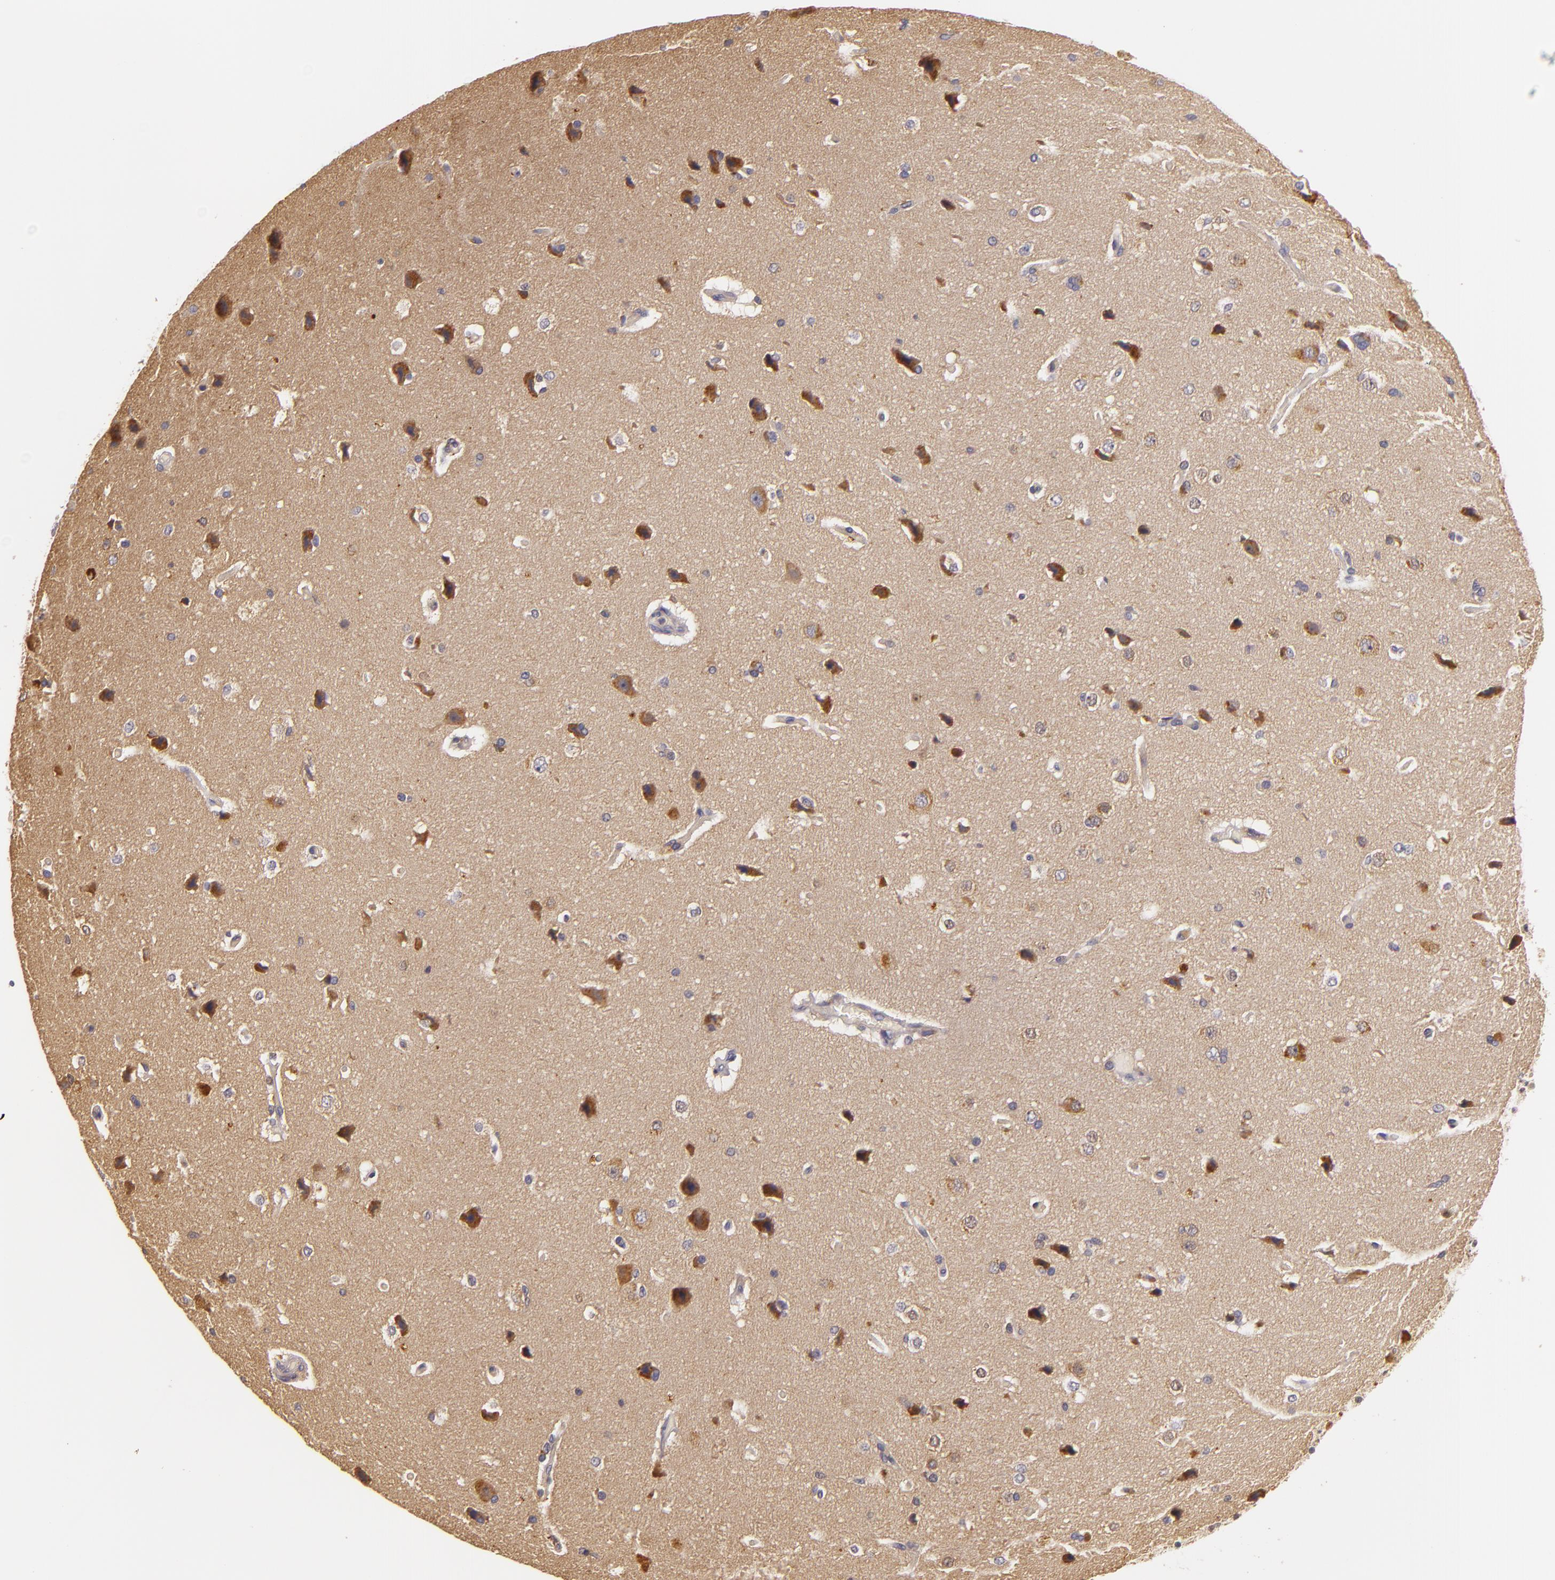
{"staining": {"intensity": "moderate", "quantity": ">75%", "location": "cytoplasmic/membranous"}, "tissue": "cerebral cortex", "cell_type": "Endothelial cells", "image_type": "normal", "snomed": [{"axis": "morphology", "description": "Normal tissue, NOS"}, {"axis": "topography", "description": "Cerebral cortex"}], "caption": "Protein analysis of benign cerebral cortex exhibits moderate cytoplasmic/membranous positivity in about >75% of endothelial cells.", "gene": "TOM1", "patient": {"sex": "female", "age": 45}}